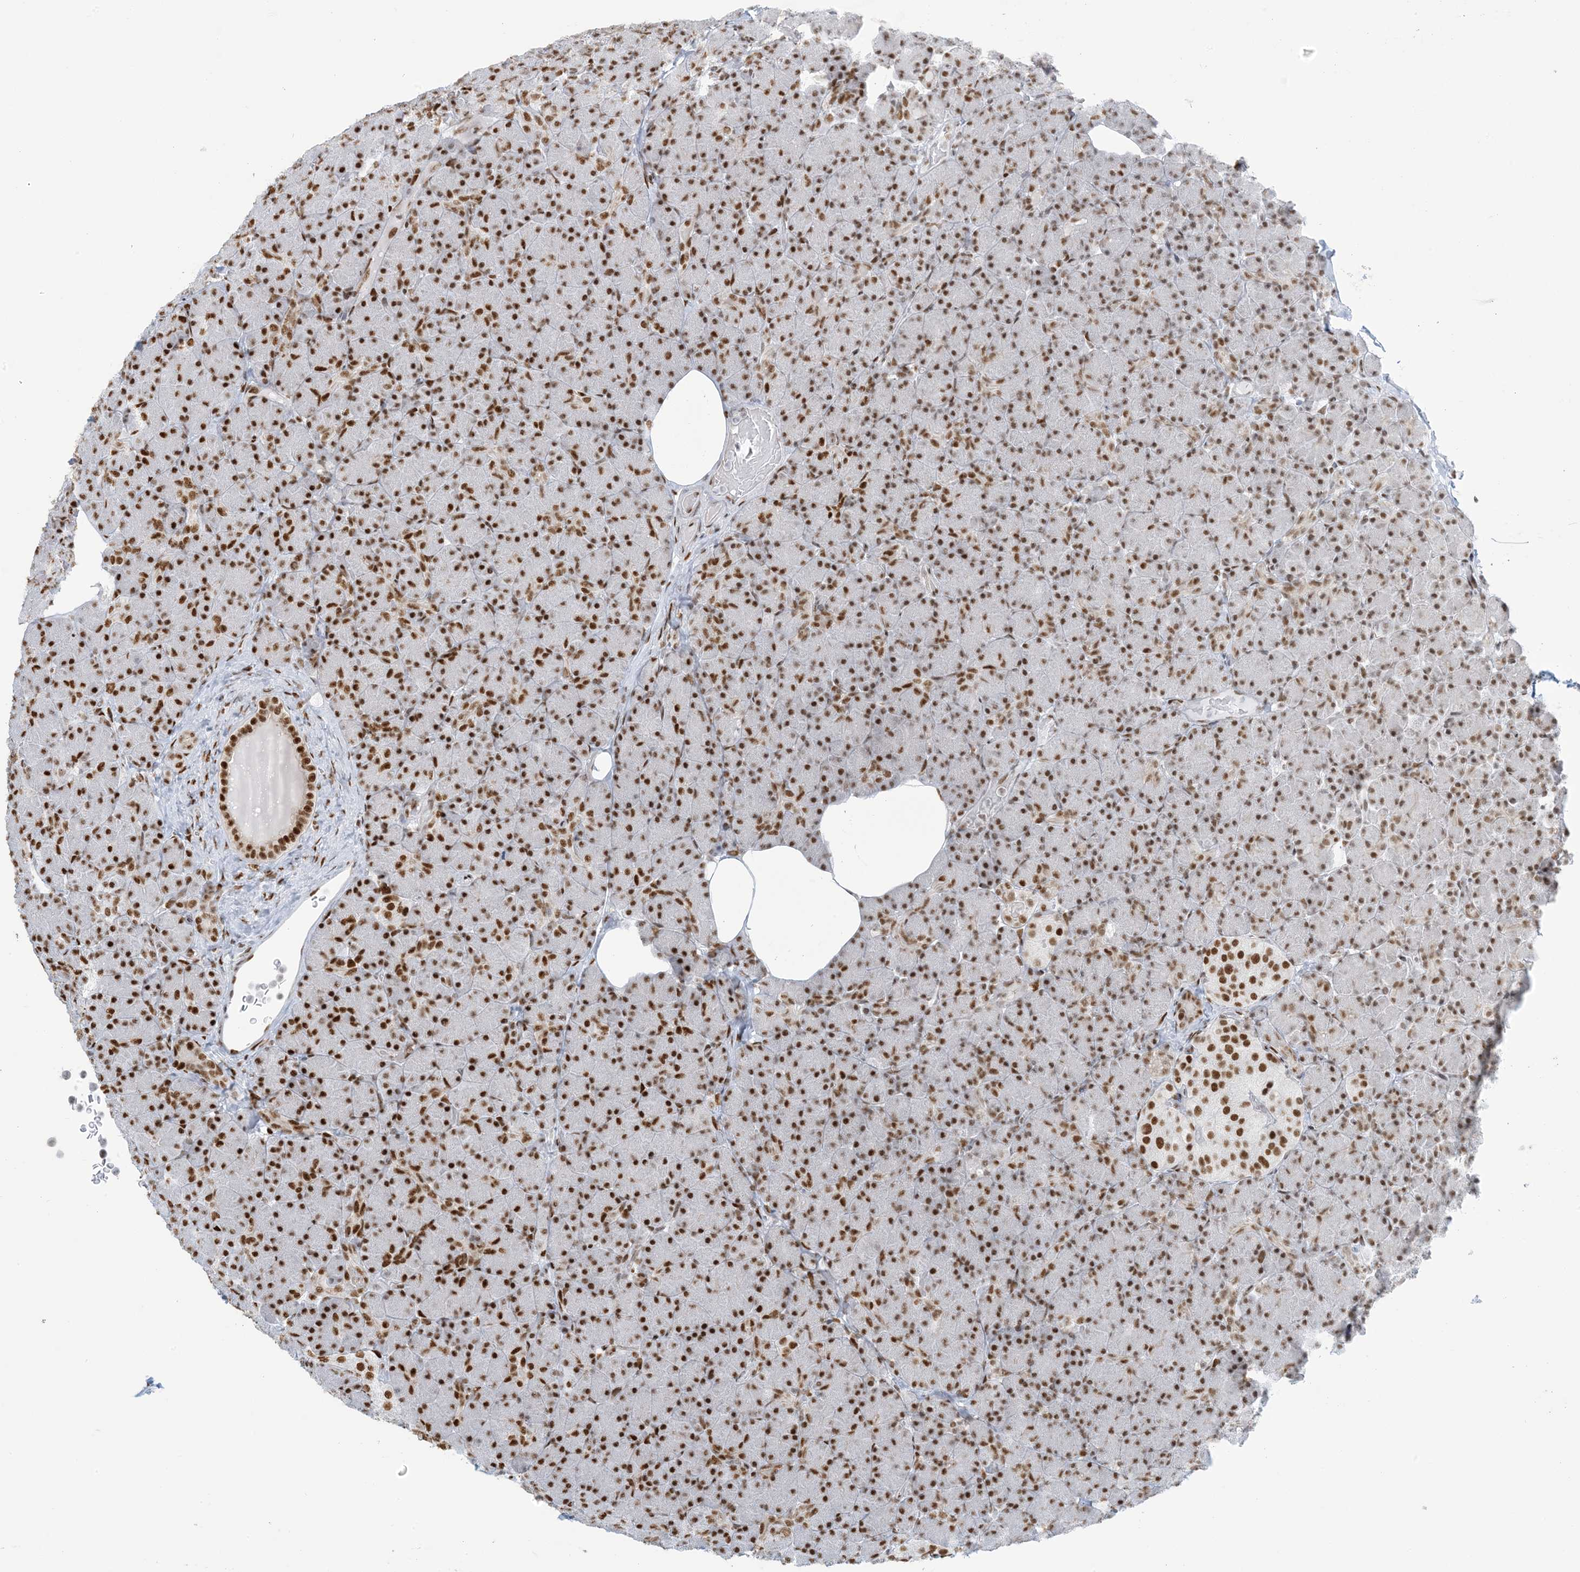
{"staining": {"intensity": "strong", "quantity": ">75%", "location": "nuclear"}, "tissue": "pancreas", "cell_type": "Exocrine glandular cells", "image_type": "normal", "snomed": [{"axis": "morphology", "description": "Normal tissue, NOS"}, {"axis": "topography", "description": "Pancreas"}], "caption": "Protein expression analysis of unremarkable pancreas displays strong nuclear expression in about >75% of exocrine glandular cells.", "gene": "STAG1", "patient": {"sex": "female", "age": 43}}